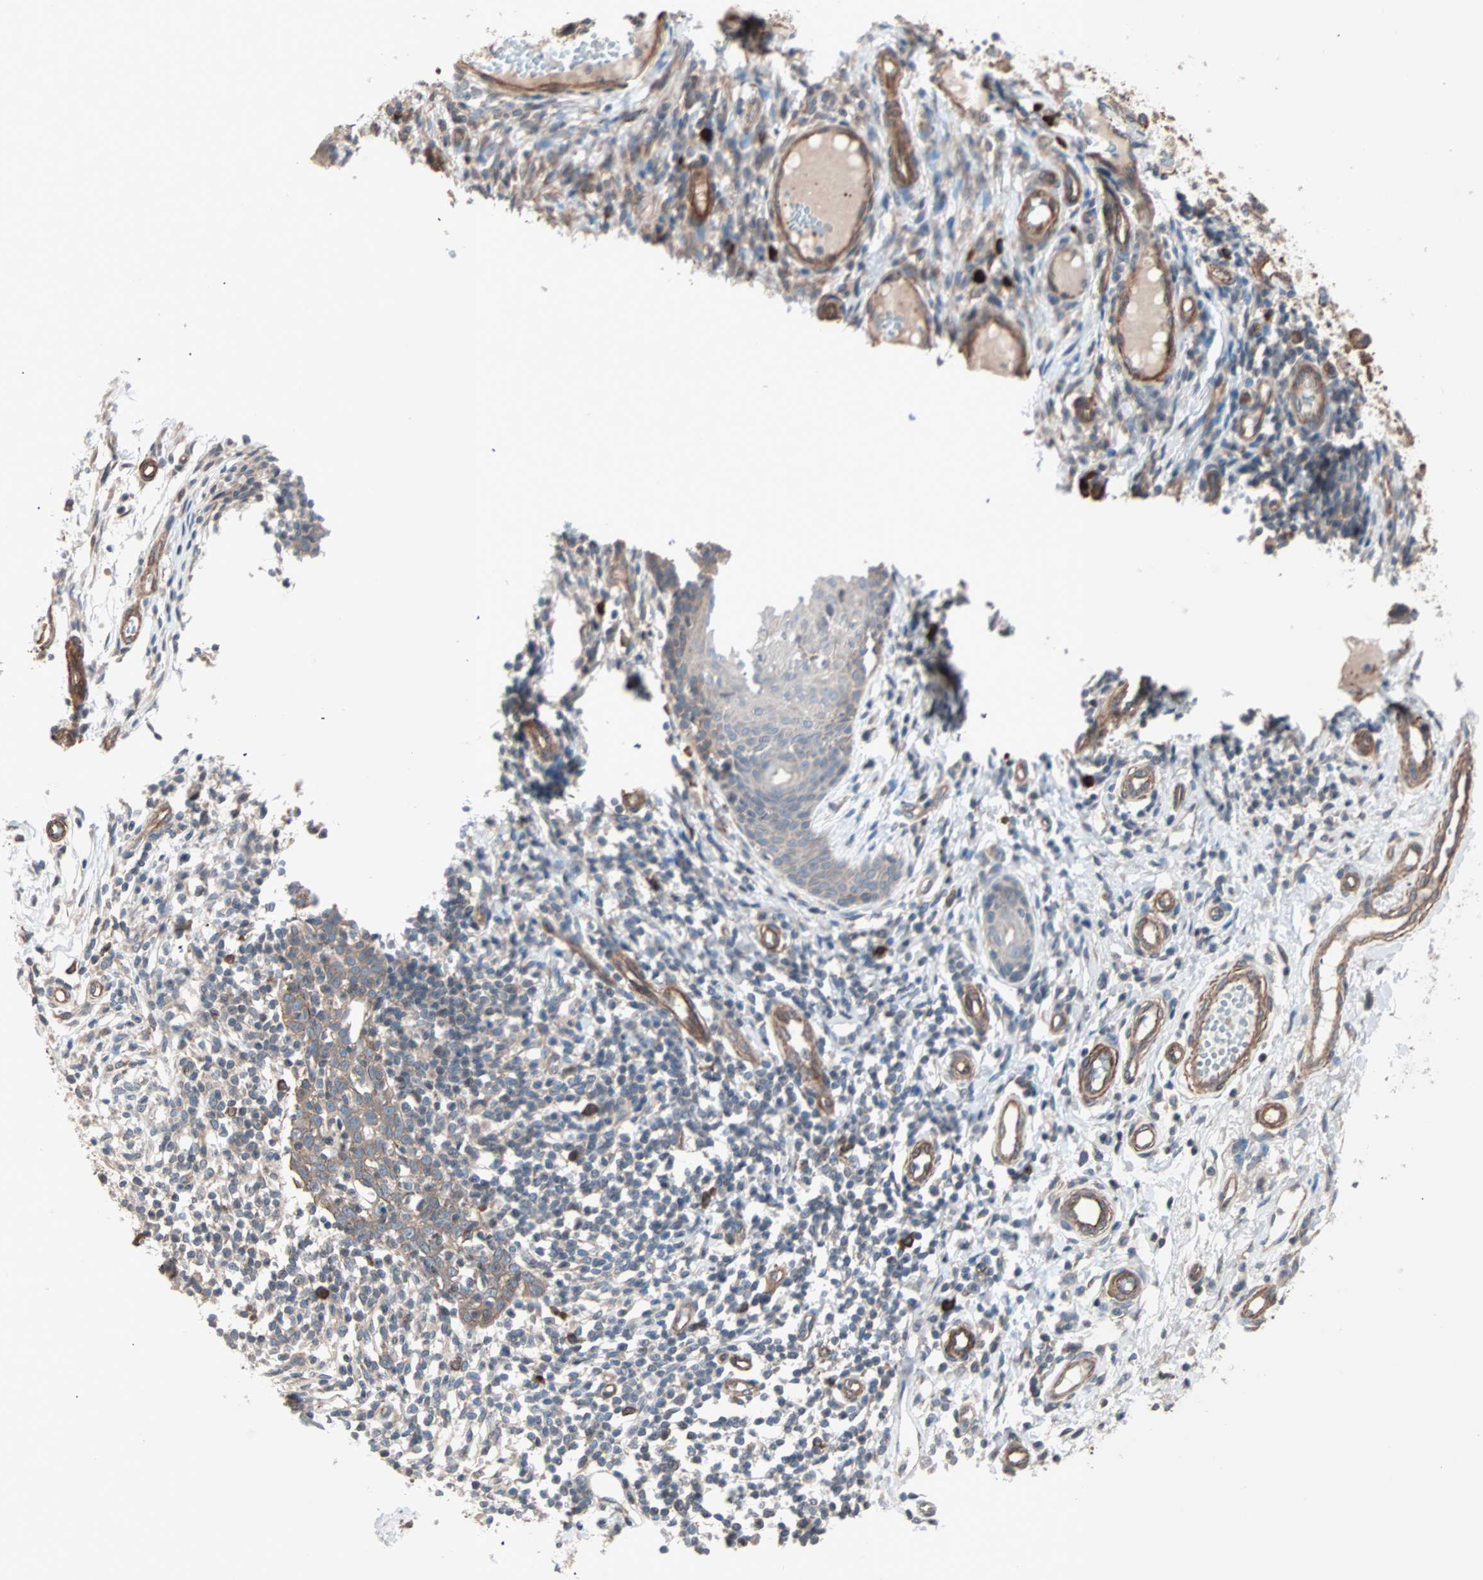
{"staining": {"intensity": "moderate", "quantity": ">75%", "location": "cytoplasmic/membranous"}, "tissue": "skin cancer", "cell_type": "Tumor cells", "image_type": "cancer", "snomed": [{"axis": "morphology", "description": "Normal tissue, NOS"}, {"axis": "morphology", "description": "Basal cell carcinoma"}, {"axis": "topography", "description": "Skin"}], "caption": "Skin basal cell carcinoma was stained to show a protein in brown. There is medium levels of moderate cytoplasmic/membranous expression in approximately >75% of tumor cells.", "gene": "ALG5", "patient": {"sex": "male", "age": 87}}